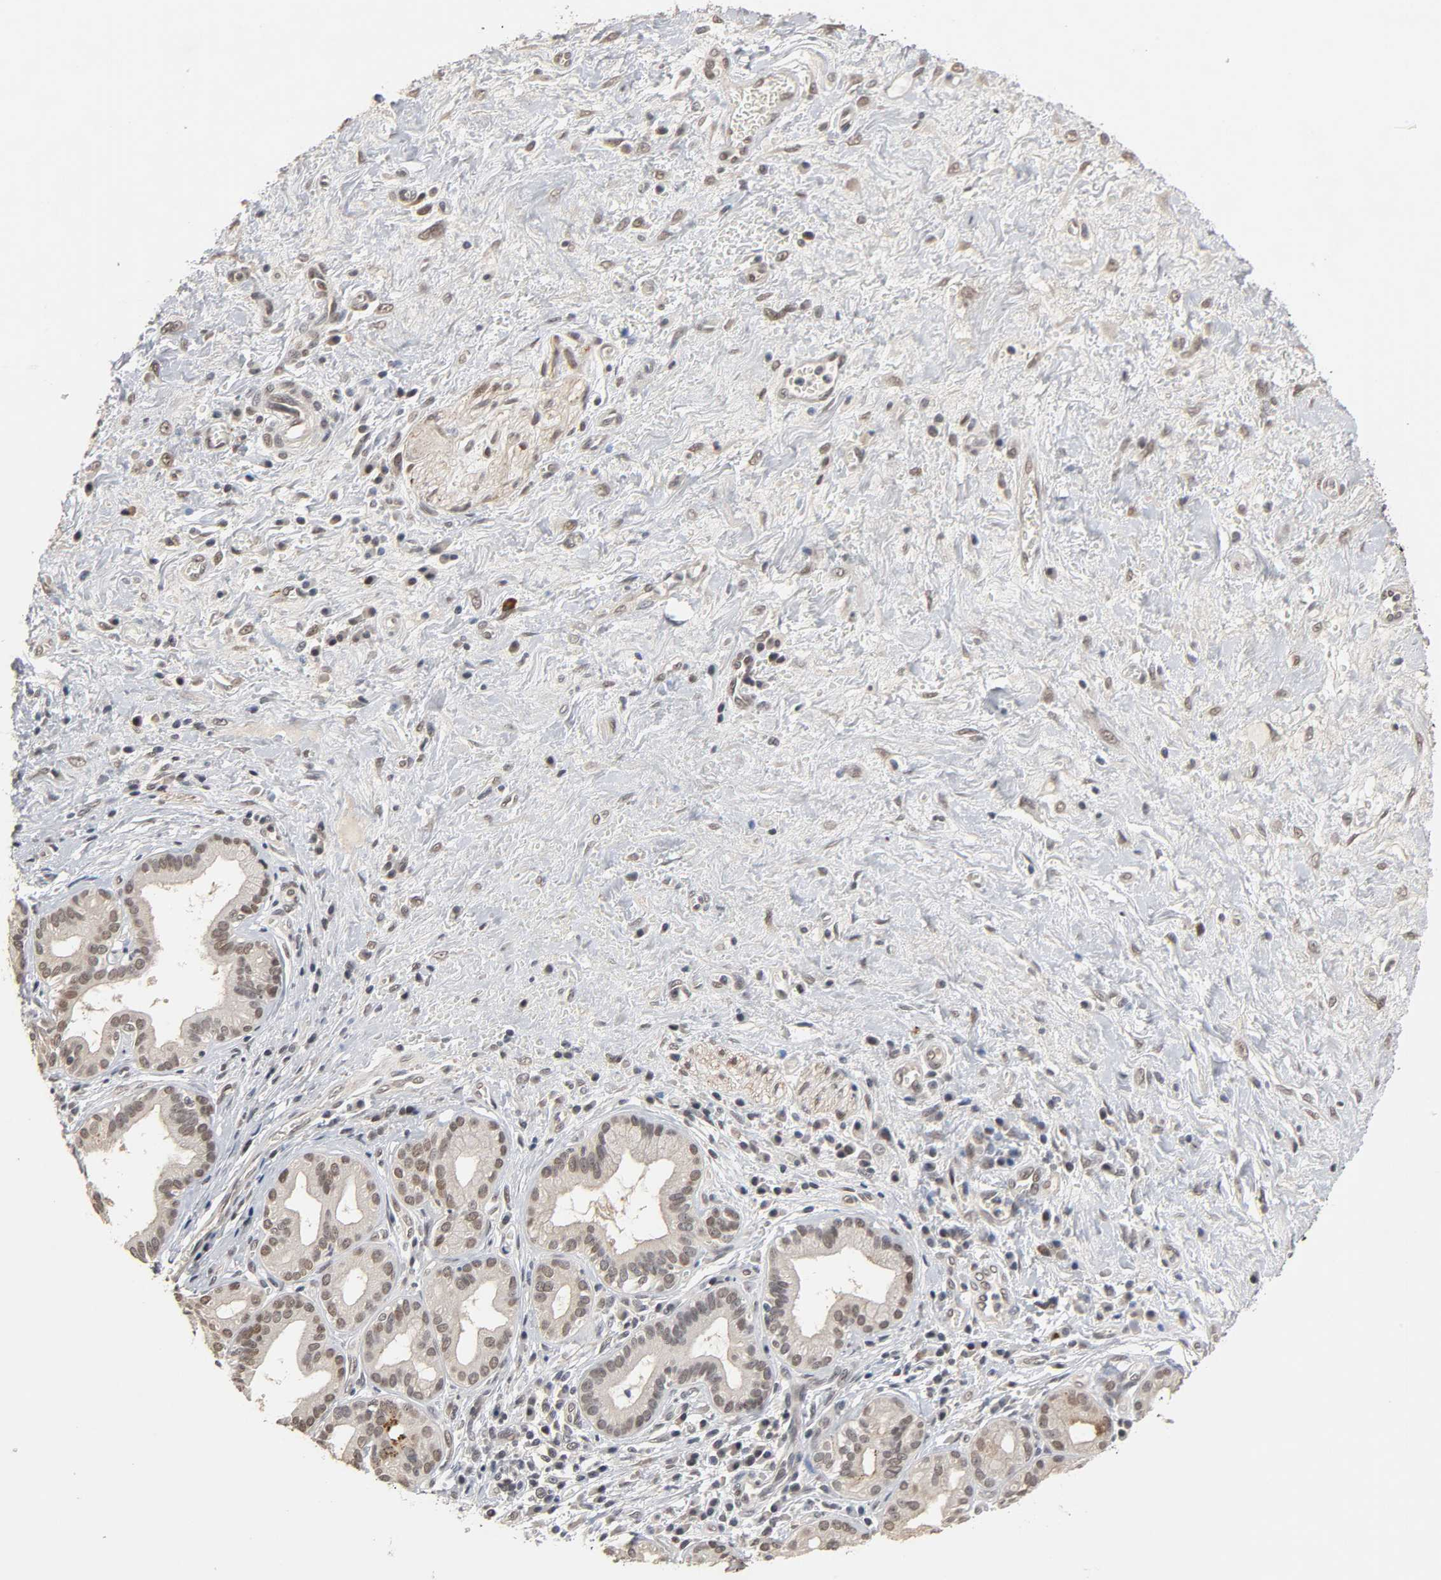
{"staining": {"intensity": "moderate", "quantity": ">75%", "location": "cytoplasmic/membranous,nuclear"}, "tissue": "pancreatic cancer", "cell_type": "Tumor cells", "image_type": "cancer", "snomed": [{"axis": "morphology", "description": "Adenocarcinoma, NOS"}, {"axis": "topography", "description": "Pancreas"}], "caption": "Protein staining of pancreatic cancer (adenocarcinoma) tissue reveals moderate cytoplasmic/membranous and nuclear expression in about >75% of tumor cells.", "gene": "HTR1E", "patient": {"sex": "female", "age": 73}}